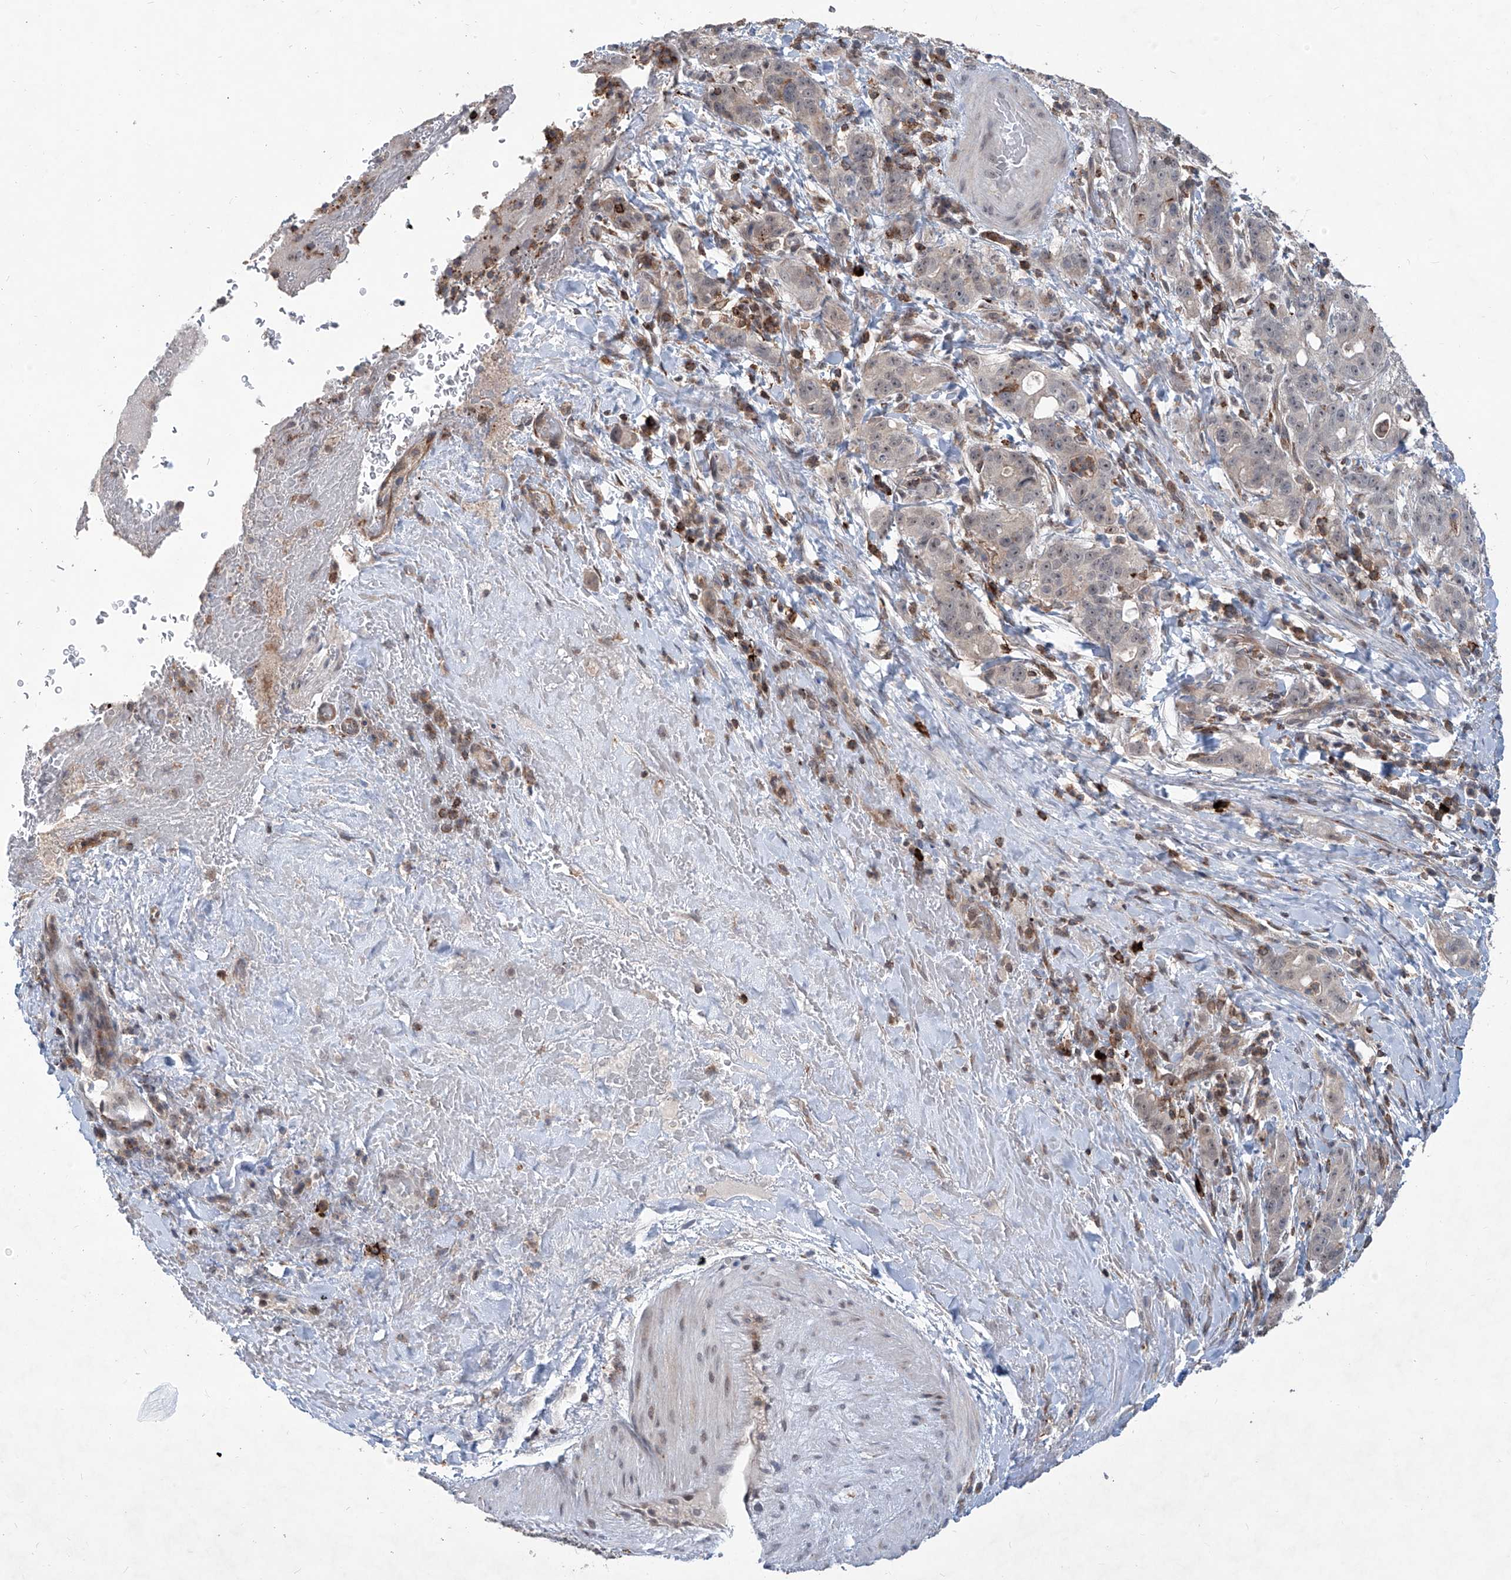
{"staining": {"intensity": "weak", "quantity": "<25%", "location": "nuclear"}, "tissue": "liver cancer", "cell_type": "Tumor cells", "image_type": "cancer", "snomed": [{"axis": "morphology", "description": "Cholangiocarcinoma"}, {"axis": "topography", "description": "Liver"}], "caption": "The immunohistochemistry micrograph has no significant expression in tumor cells of liver cholangiocarcinoma tissue.", "gene": "ZBTB48", "patient": {"sex": "female", "age": 38}}